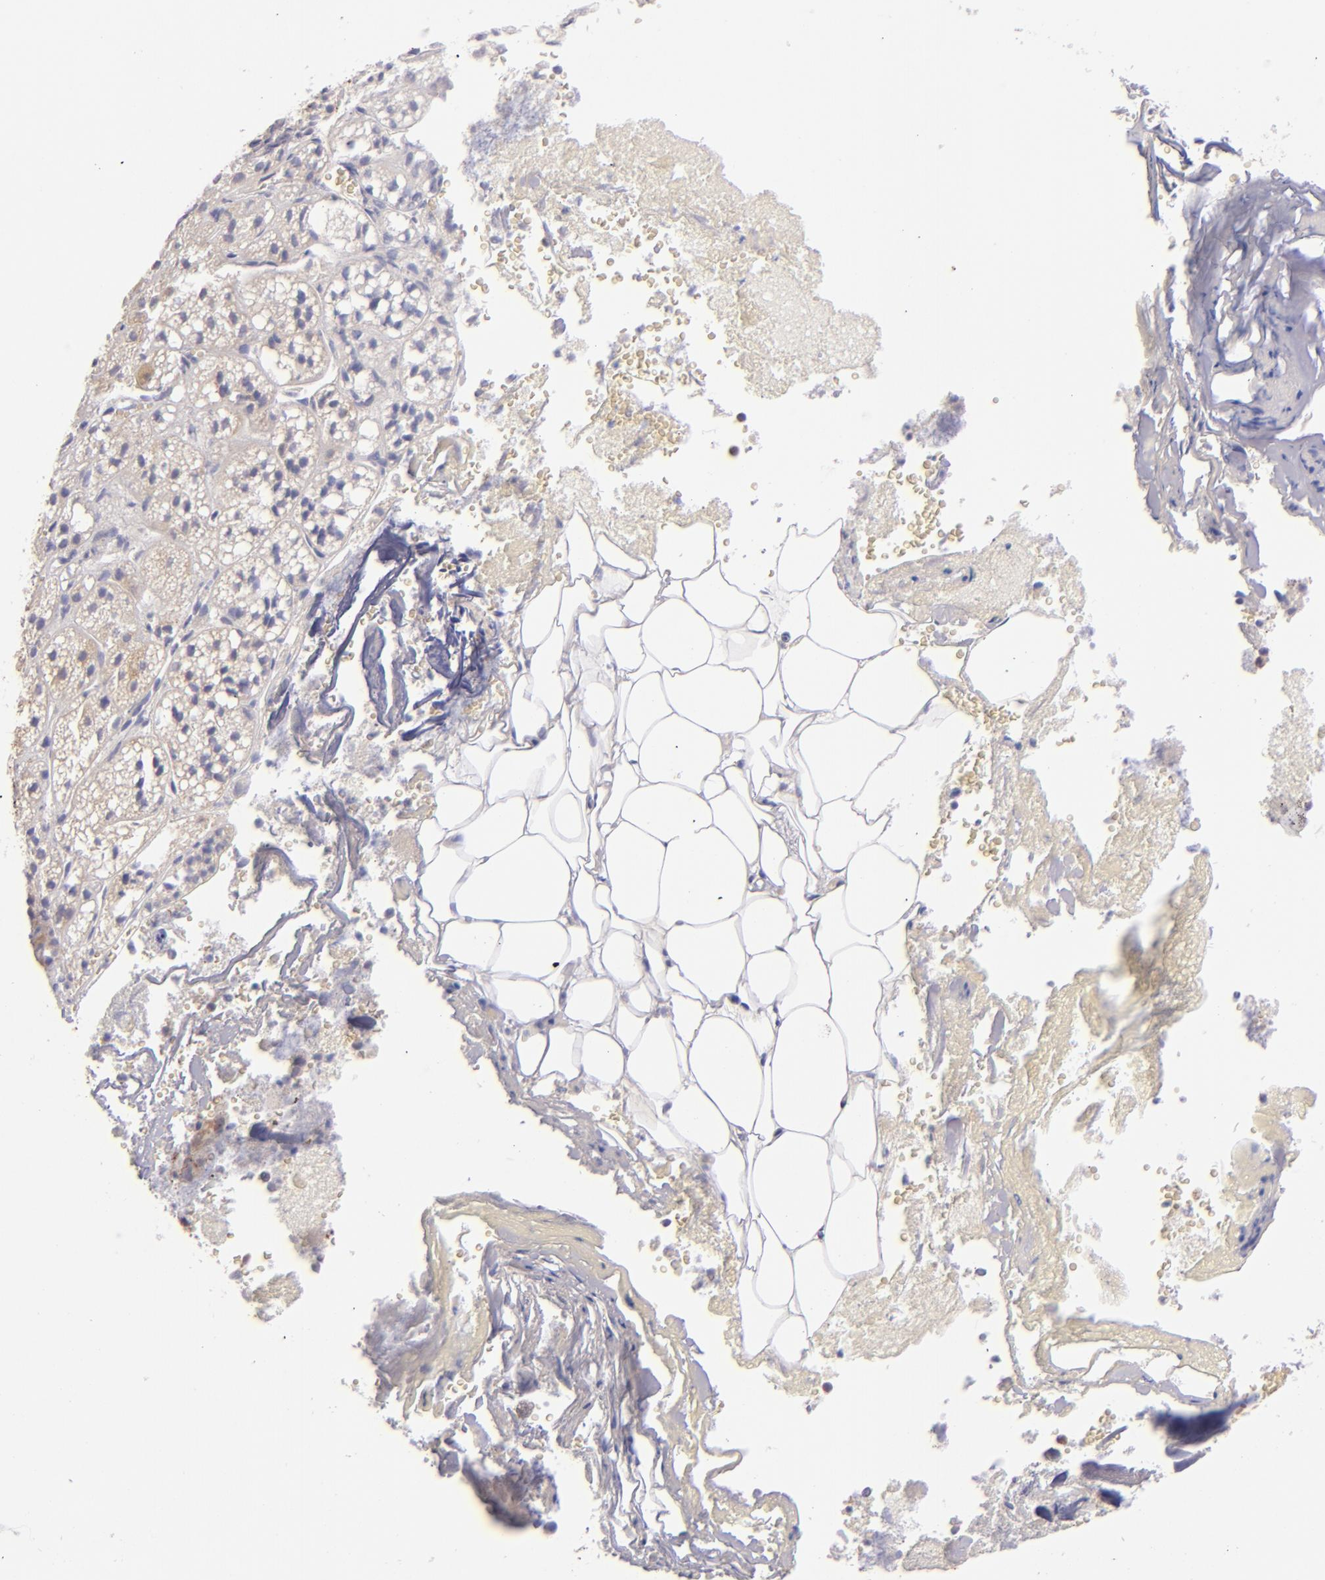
{"staining": {"intensity": "moderate", "quantity": ">75%", "location": "cytoplasmic/membranous"}, "tissue": "adrenal gland", "cell_type": "Glandular cells", "image_type": "normal", "snomed": [{"axis": "morphology", "description": "Normal tissue, NOS"}, {"axis": "topography", "description": "Adrenal gland"}], "caption": "Protein analysis of benign adrenal gland demonstrates moderate cytoplasmic/membranous staining in approximately >75% of glandular cells.", "gene": "SH2D4A", "patient": {"sex": "female", "age": 71}}